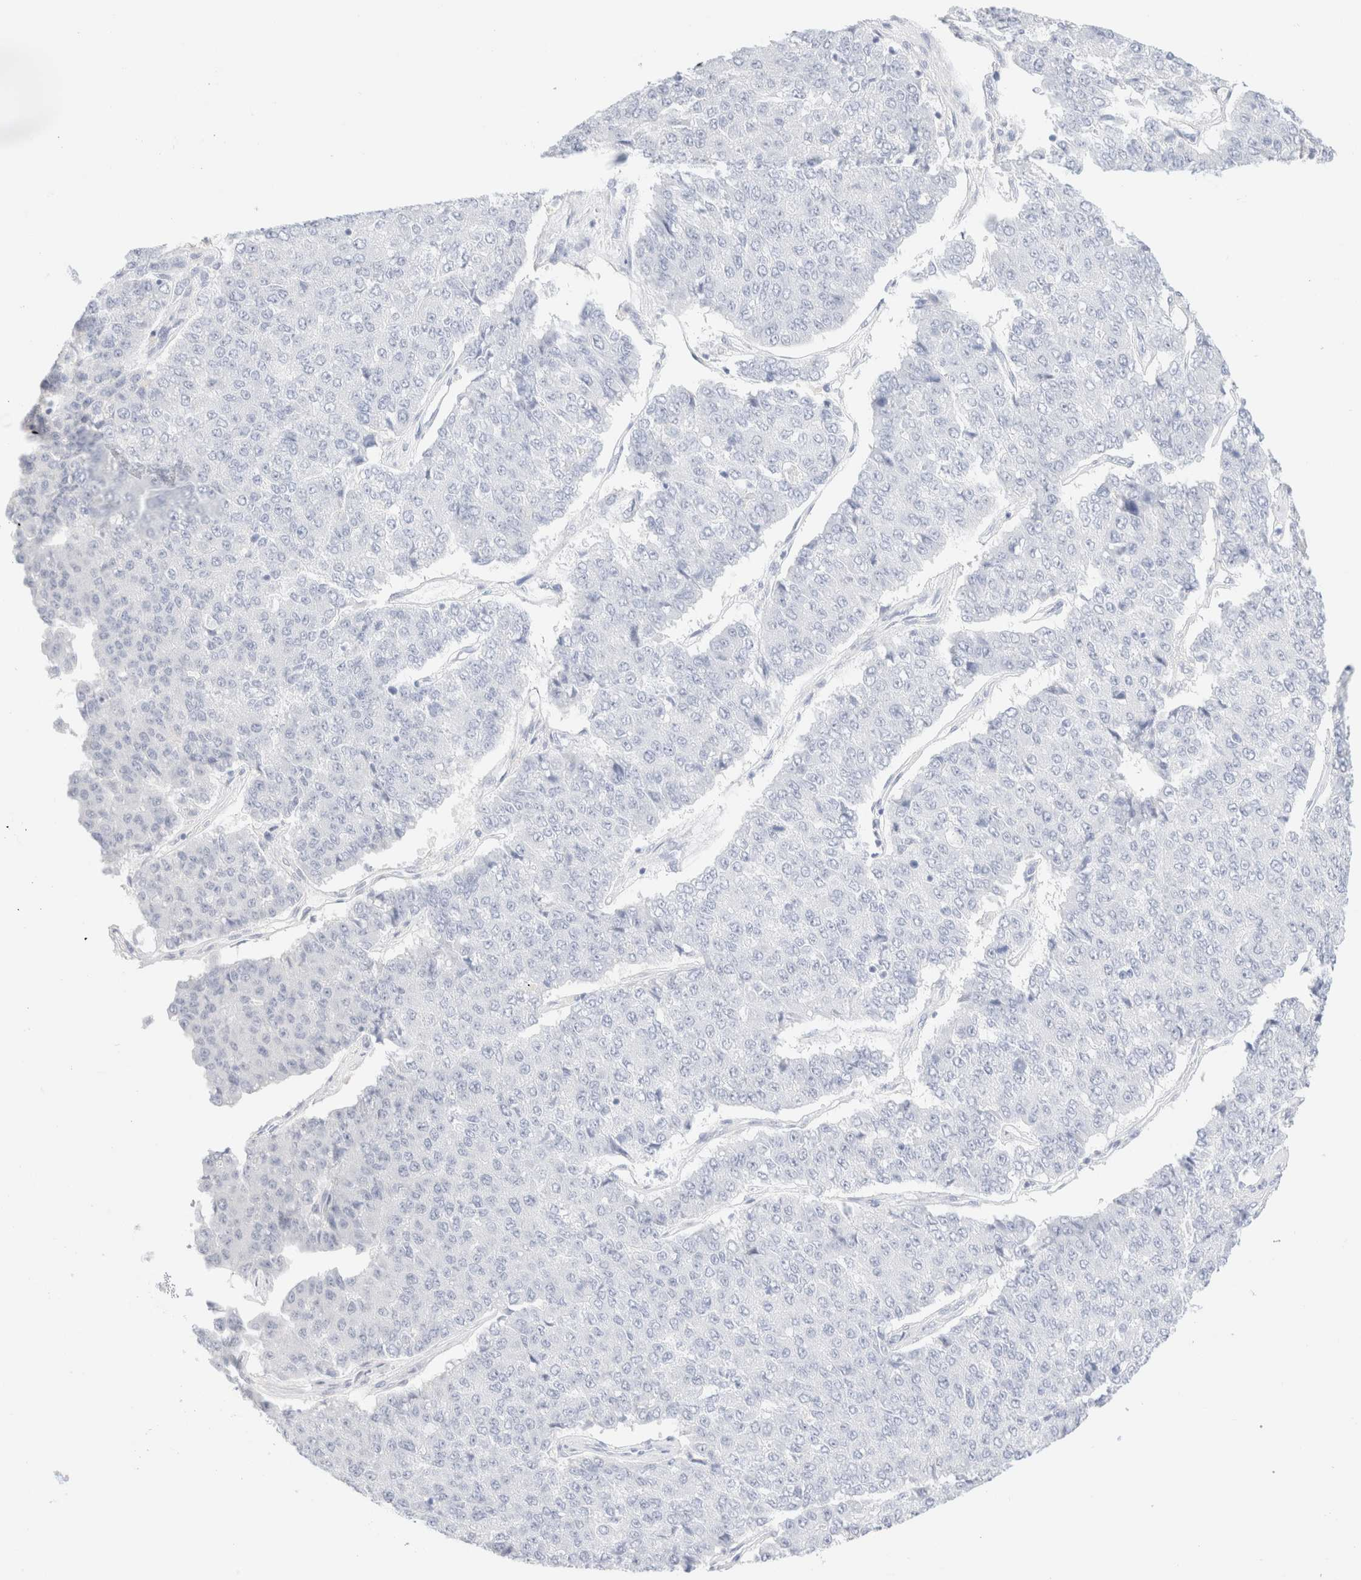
{"staining": {"intensity": "negative", "quantity": "none", "location": "none"}, "tissue": "pancreatic cancer", "cell_type": "Tumor cells", "image_type": "cancer", "snomed": [{"axis": "morphology", "description": "Adenocarcinoma, NOS"}, {"axis": "topography", "description": "Pancreas"}], "caption": "High power microscopy micrograph of an immunohistochemistry micrograph of pancreatic adenocarcinoma, revealing no significant staining in tumor cells.", "gene": "KRT15", "patient": {"sex": "male", "age": 50}}